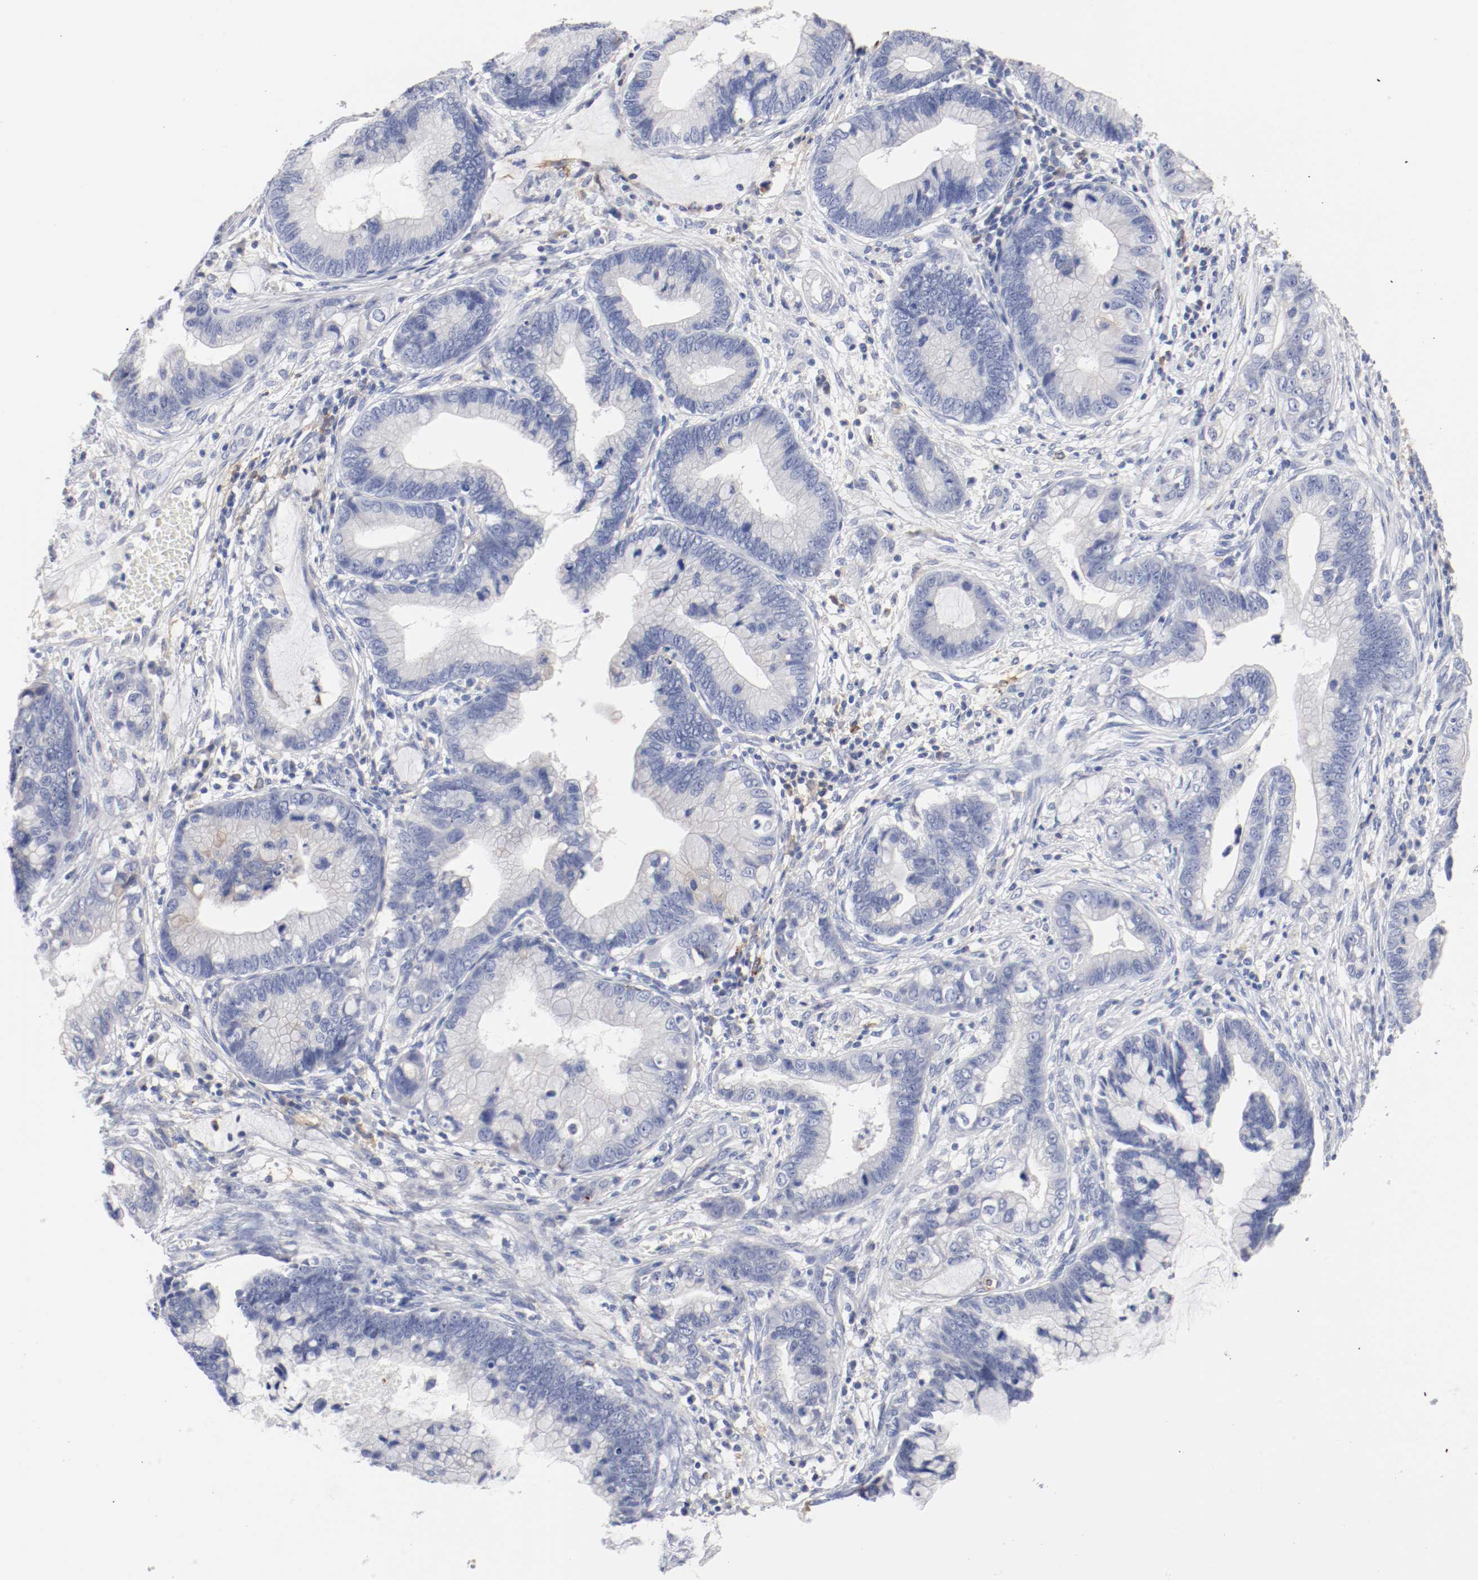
{"staining": {"intensity": "negative", "quantity": "none", "location": "none"}, "tissue": "cervical cancer", "cell_type": "Tumor cells", "image_type": "cancer", "snomed": [{"axis": "morphology", "description": "Adenocarcinoma, NOS"}, {"axis": "topography", "description": "Cervix"}], "caption": "Image shows no protein positivity in tumor cells of cervical cancer tissue. (DAB immunohistochemistry, high magnification).", "gene": "FGFBP1", "patient": {"sex": "female", "age": 44}}